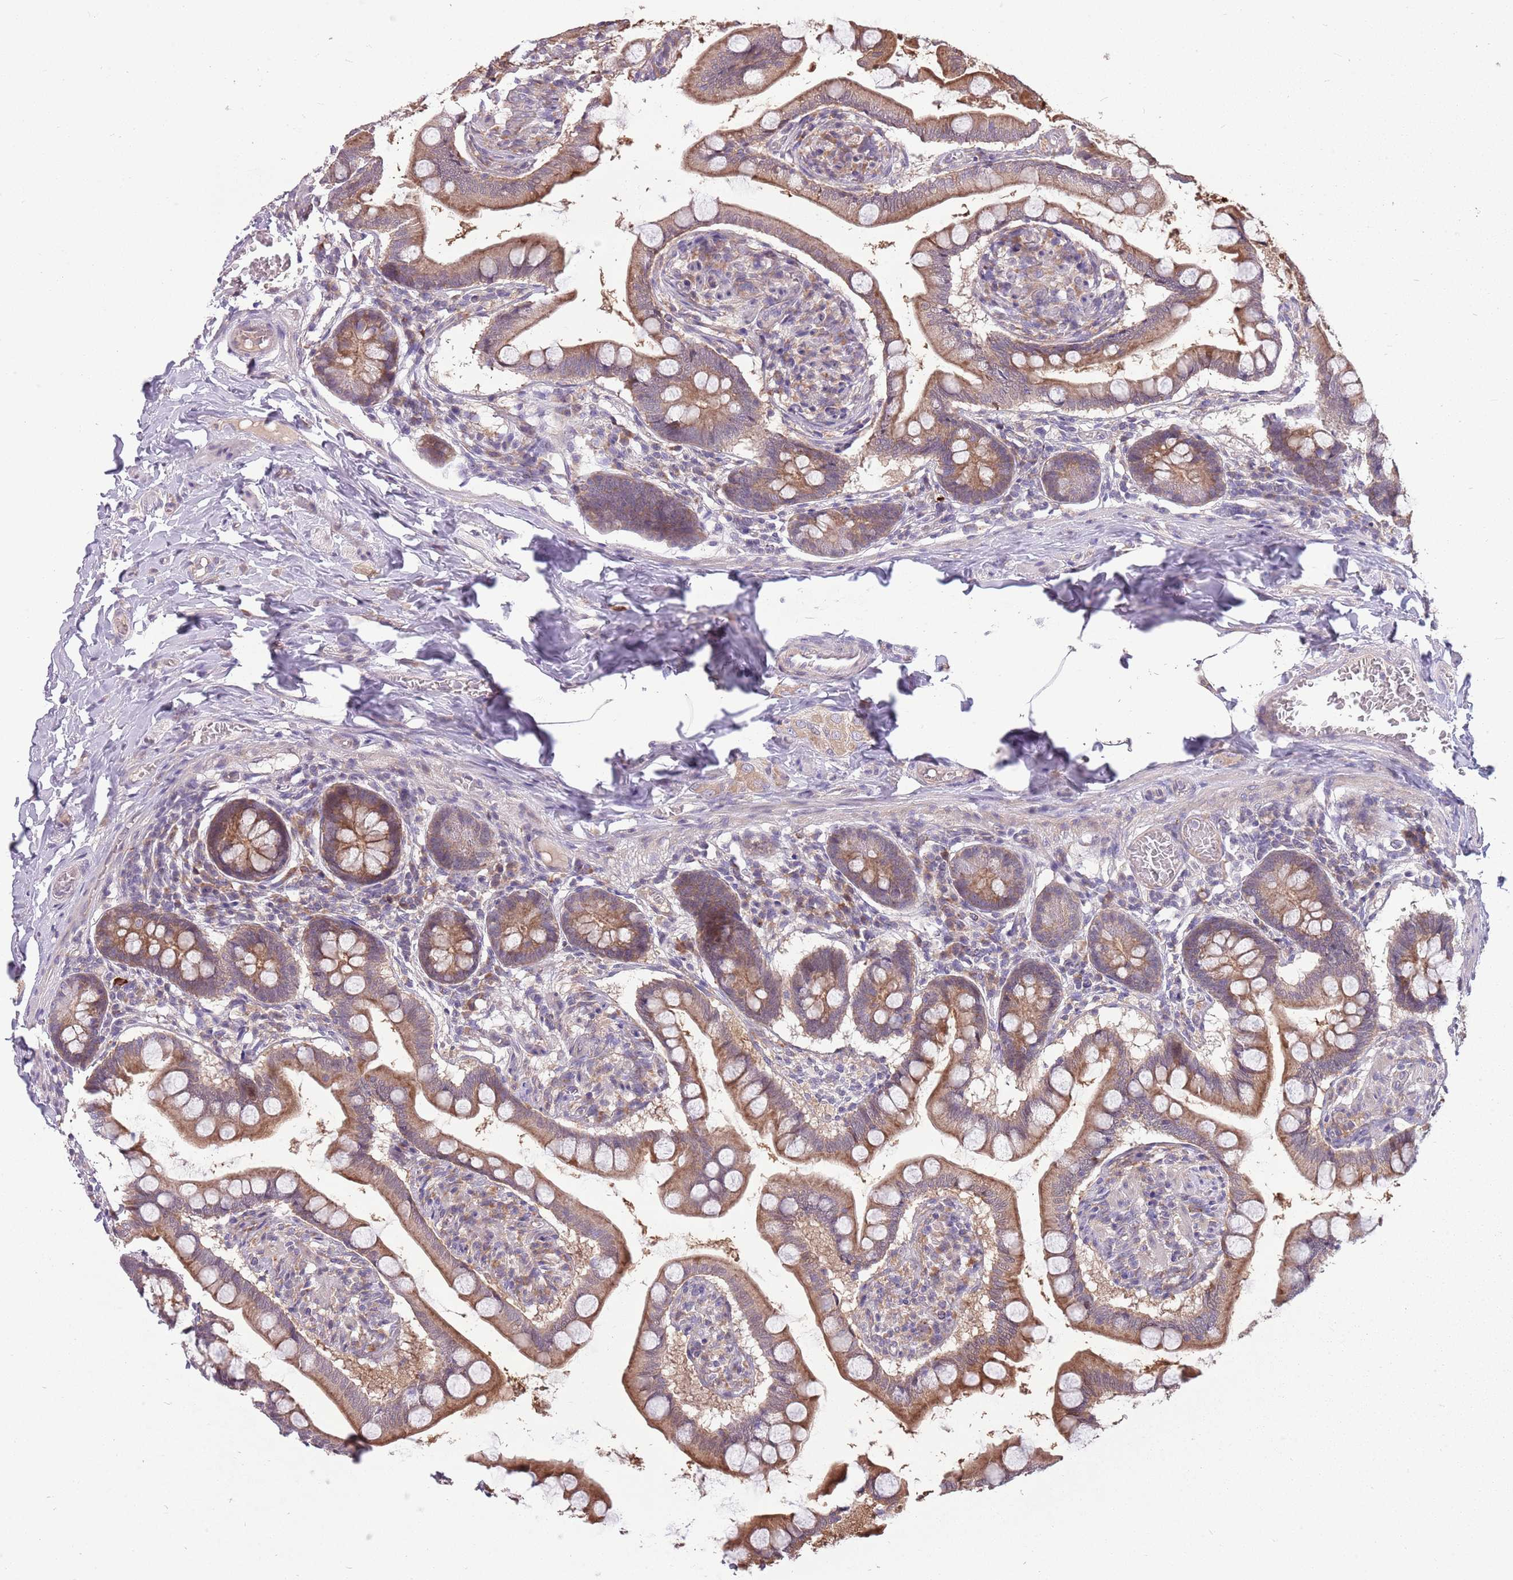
{"staining": {"intensity": "moderate", "quantity": ">75%", "location": "cytoplasmic/membranous"}, "tissue": "small intestine", "cell_type": "Glandular cells", "image_type": "normal", "snomed": [{"axis": "morphology", "description": "Normal tissue, NOS"}, {"axis": "topography", "description": "Small intestine"}], "caption": "Glandular cells display medium levels of moderate cytoplasmic/membranous positivity in about >75% of cells in unremarkable small intestine.", "gene": "PPP1R27", "patient": {"sex": "male", "age": 41}}